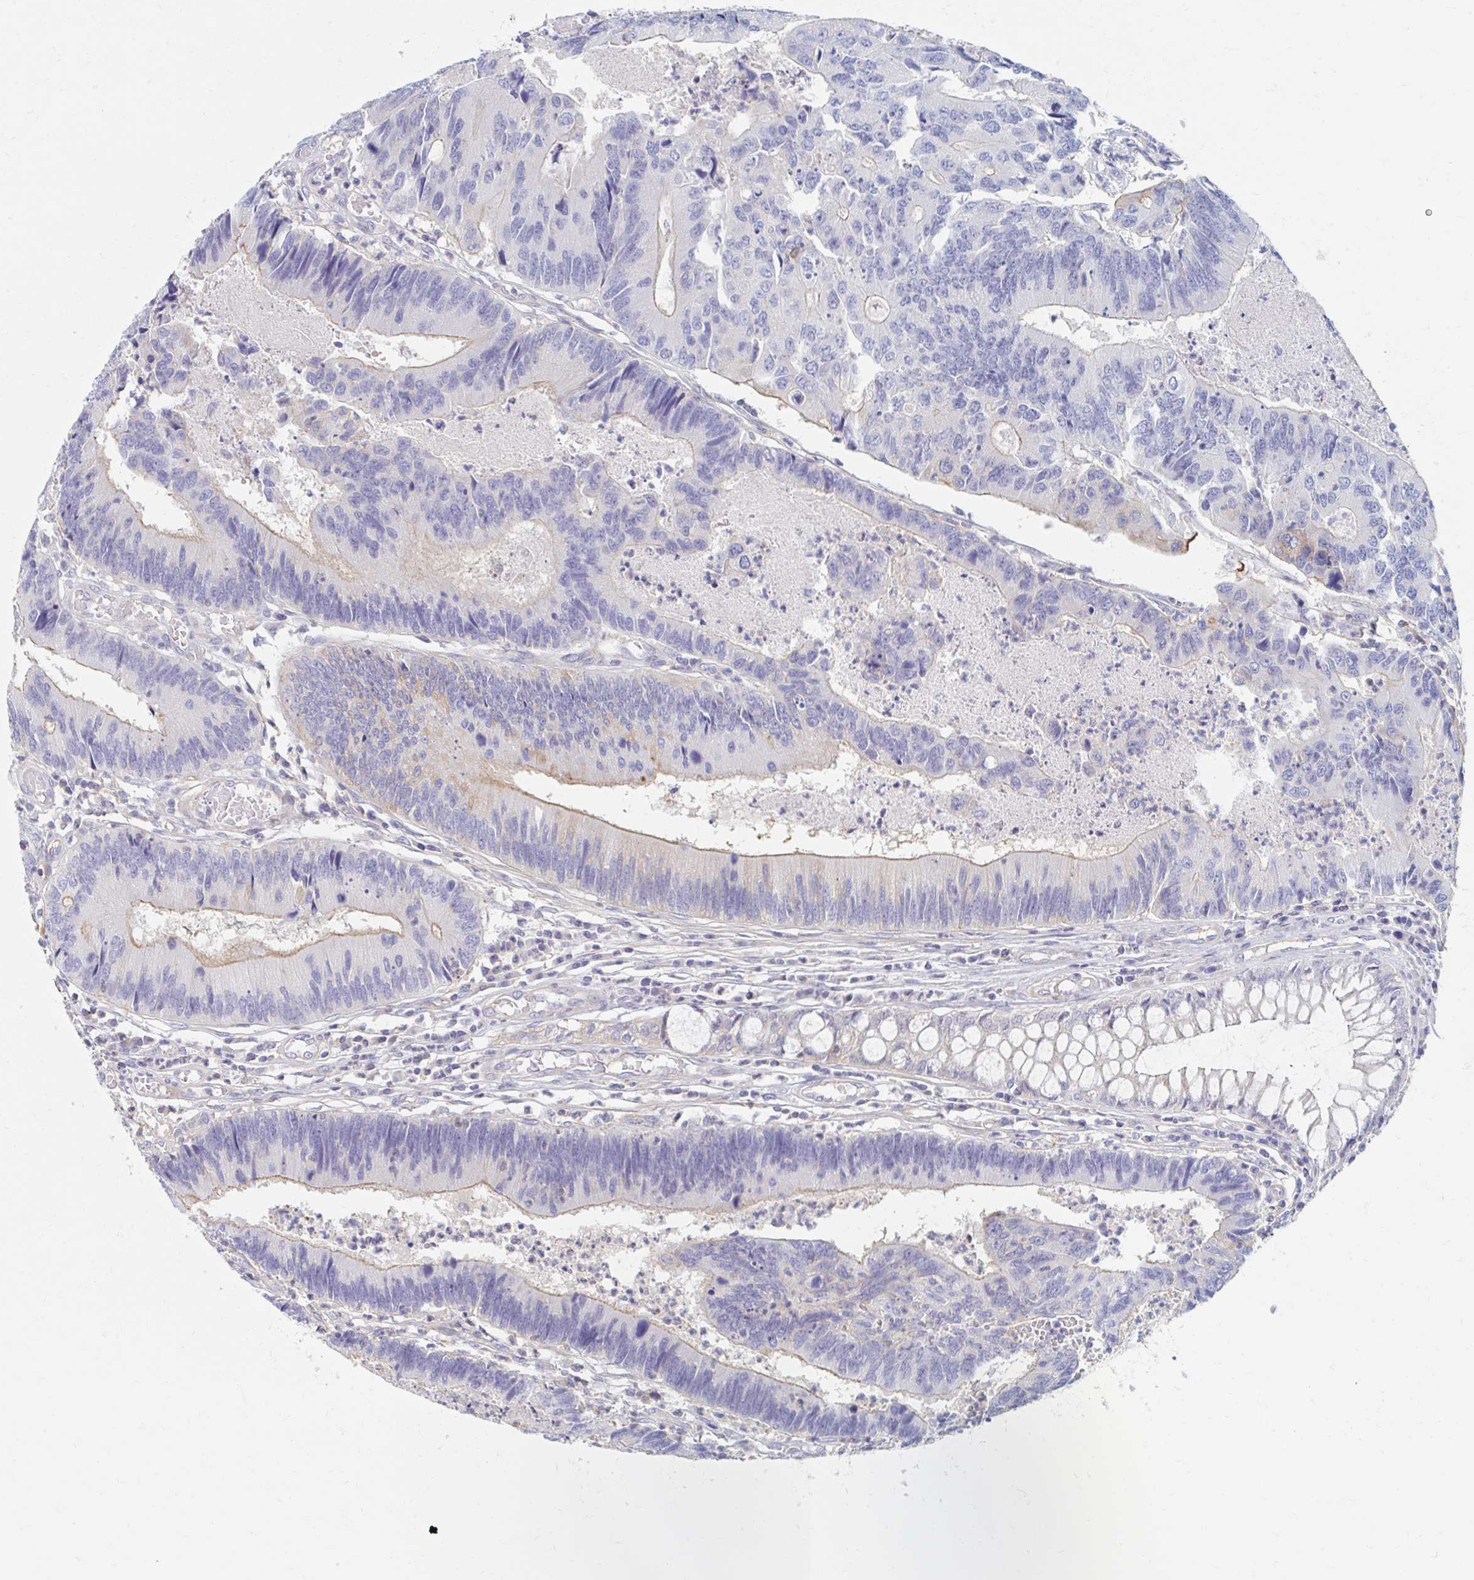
{"staining": {"intensity": "weak", "quantity": "<25%", "location": "cytoplasmic/membranous"}, "tissue": "colorectal cancer", "cell_type": "Tumor cells", "image_type": "cancer", "snomed": [{"axis": "morphology", "description": "Adenocarcinoma, NOS"}, {"axis": "topography", "description": "Colon"}], "caption": "This image is of colorectal adenocarcinoma stained with IHC to label a protein in brown with the nuclei are counter-stained blue. There is no positivity in tumor cells.", "gene": "MYLK2", "patient": {"sex": "female", "age": 67}}